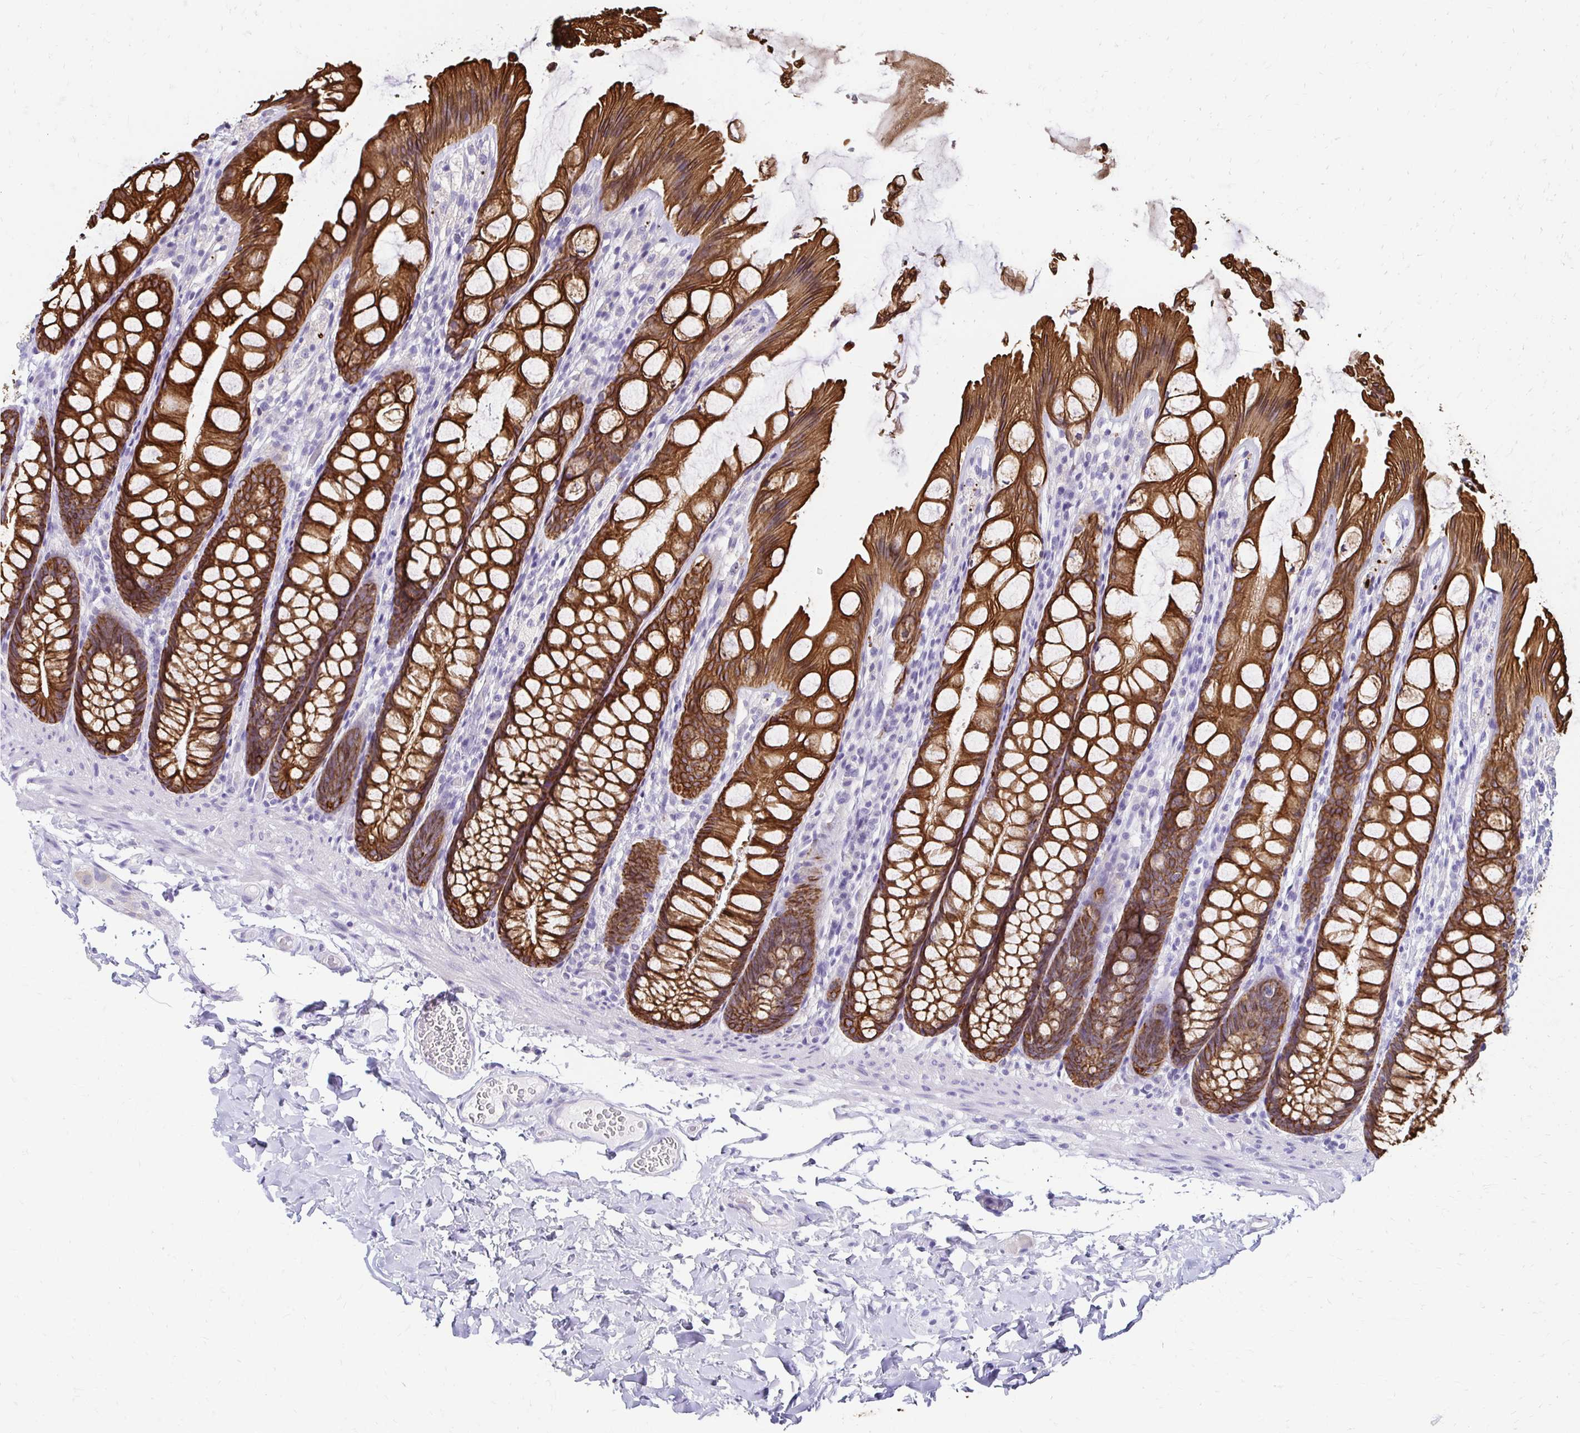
{"staining": {"intensity": "negative", "quantity": "none", "location": "none"}, "tissue": "colon", "cell_type": "Endothelial cells", "image_type": "normal", "snomed": [{"axis": "morphology", "description": "Normal tissue, NOS"}, {"axis": "topography", "description": "Colon"}], "caption": "DAB (3,3'-diaminobenzidine) immunohistochemical staining of normal colon shows no significant staining in endothelial cells. (DAB IHC, high magnification).", "gene": "C1QTNF2", "patient": {"sex": "male", "age": 47}}